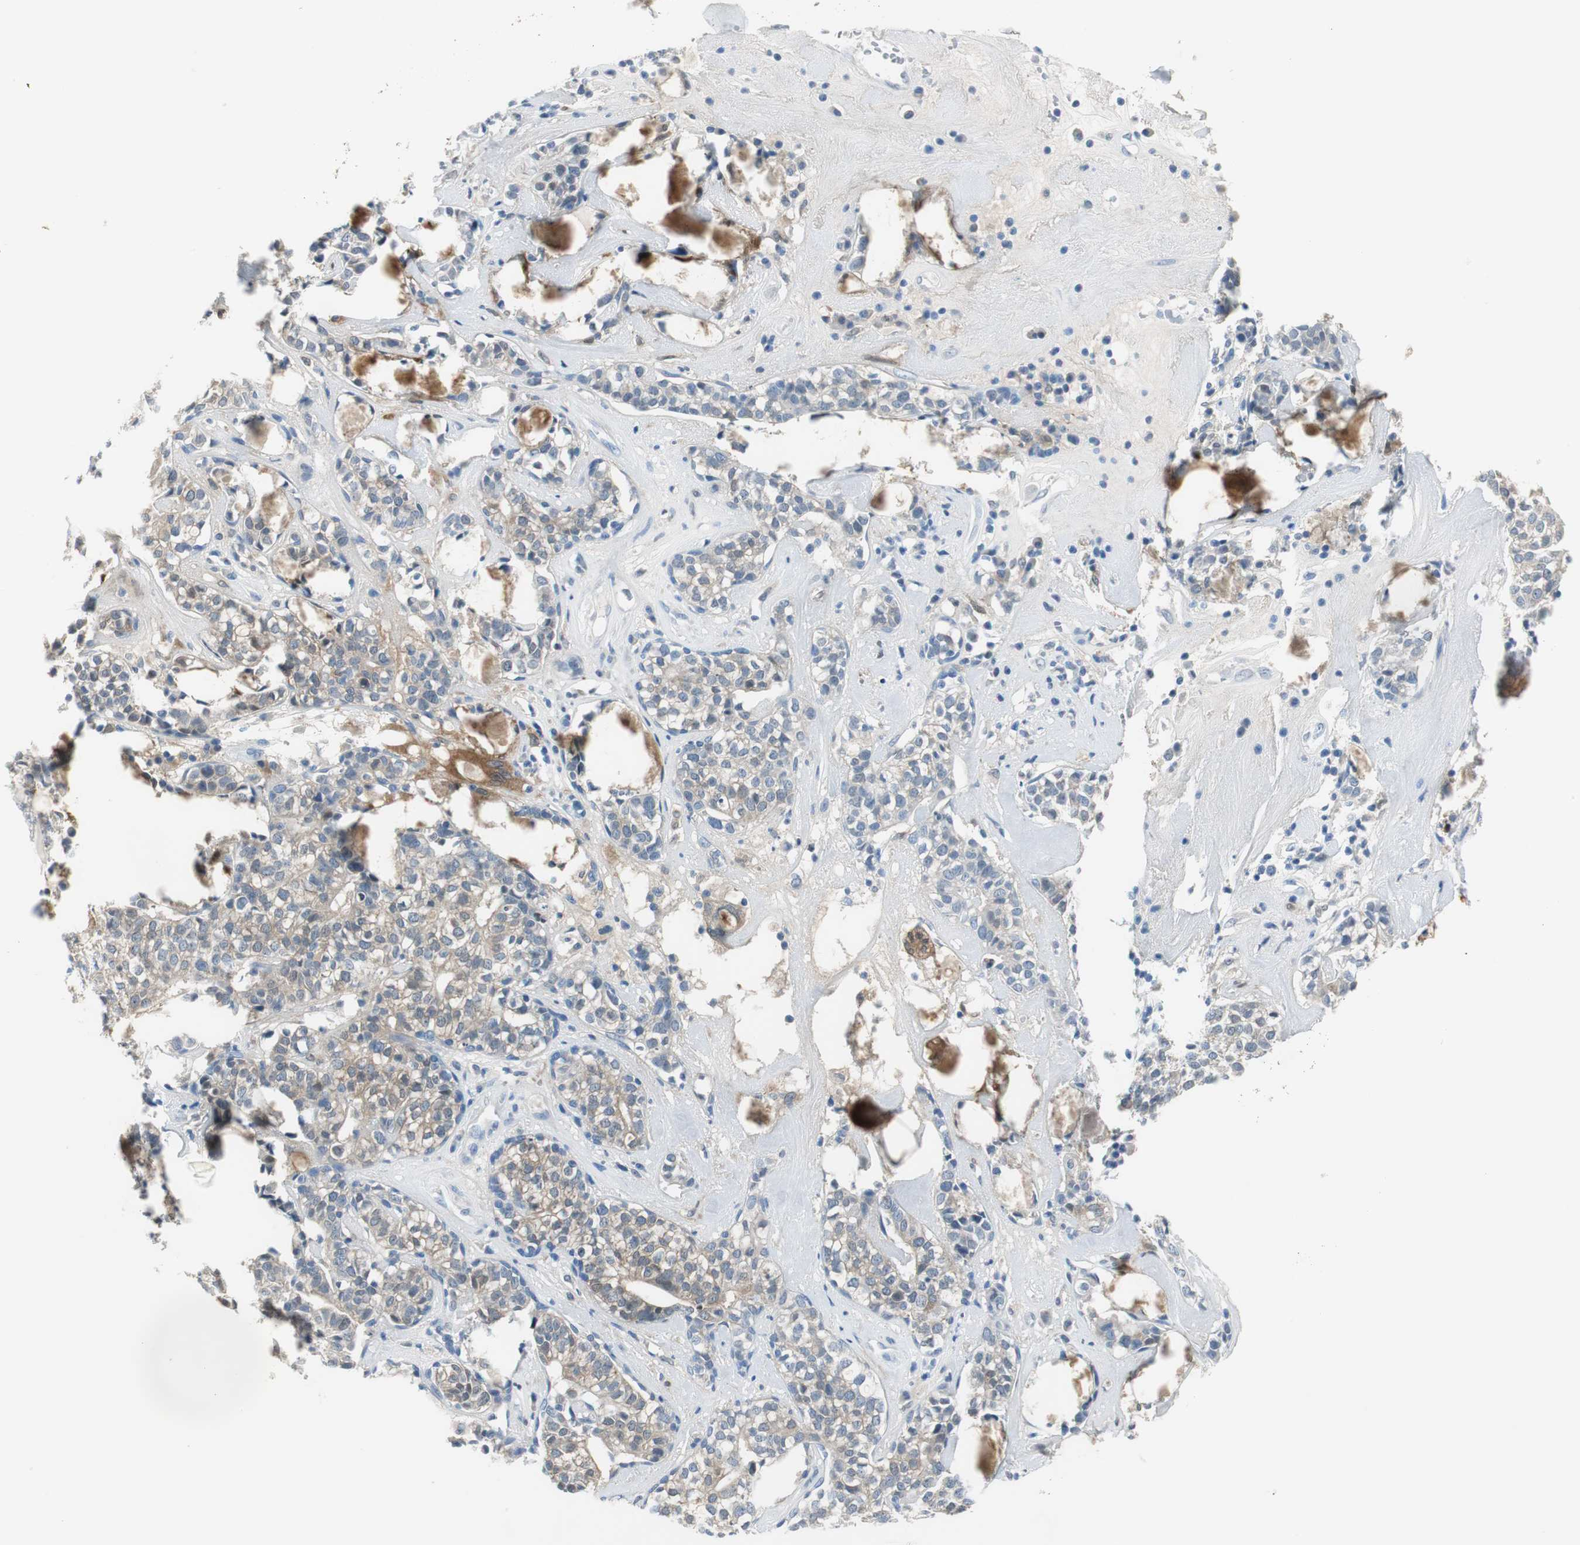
{"staining": {"intensity": "moderate", "quantity": "25%-75%", "location": "cytoplasmic/membranous"}, "tissue": "head and neck cancer", "cell_type": "Tumor cells", "image_type": "cancer", "snomed": [{"axis": "morphology", "description": "Adenocarcinoma, NOS"}, {"axis": "topography", "description": "Salivary gland"}, {"axis": "topography", "description": "Head-Neck"}], "caption": "Moderate cytoplasmic/membranous staining is present in approximately 25%-75% of tumor cells in head and neck cancer.", "gene": "FBP1", "patient": {"sex": "female", "age": 65}}